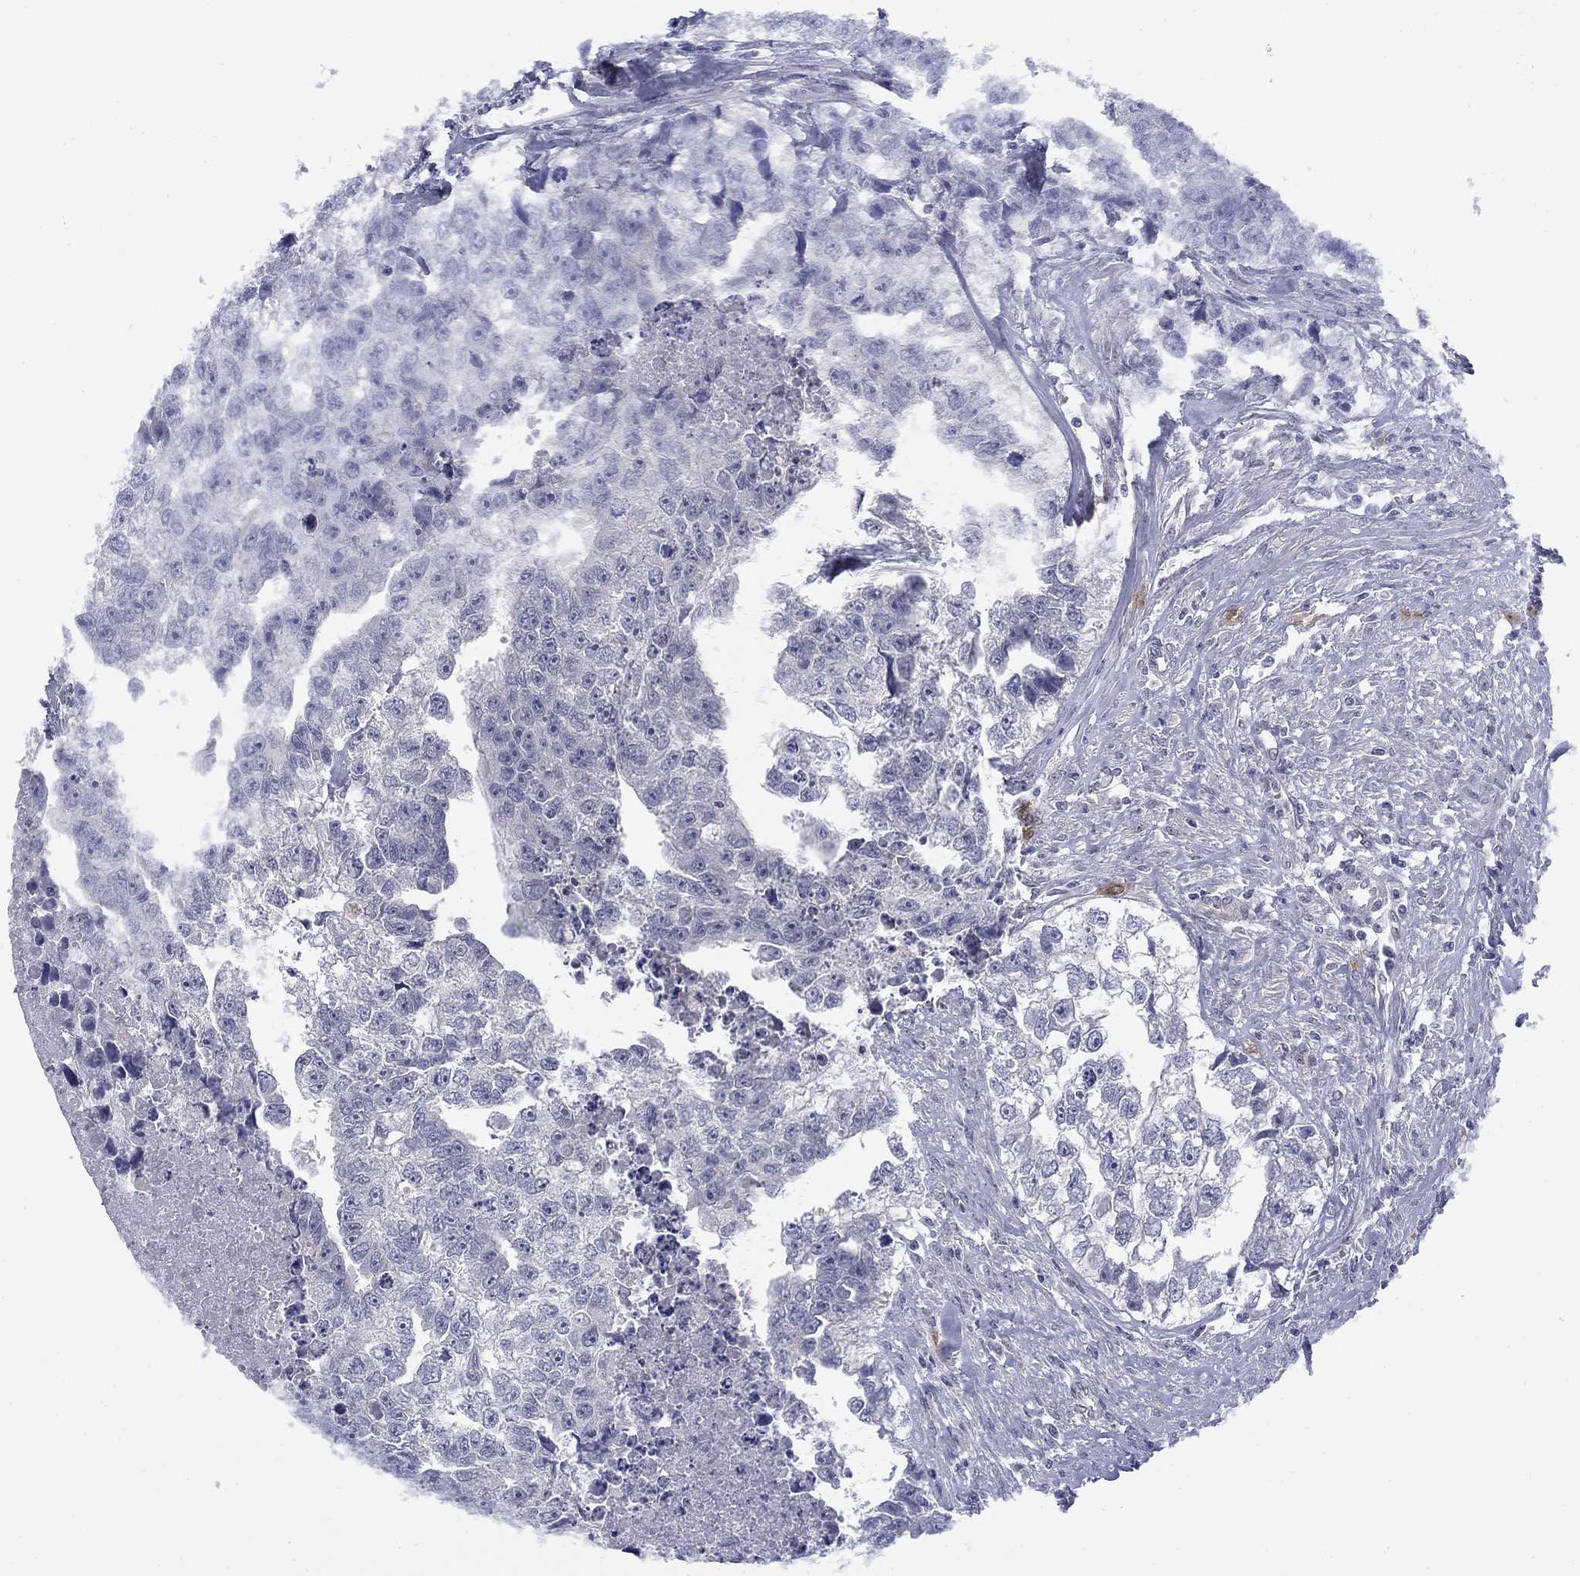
{"staining": {"intensity": "negative", "quantity": "none", "location": "none"}, "tissue": "testis cancer", "cell_type": "Tumor cells", "image_type": "cancer", "snomed": [{"axis": "morphology", "description": "Carcinoma, Embryonal, NOS"}, {"axis": "morphology", "description": "Teratoma, malignant, NOS"}, {"axis": "topography", "description": "Testis"}], "caption": "The photomicrograph reveals no significant positivity in tumor cells of teratoma (malignant) (testis).", "gene": "TIGD4", "patient": {"sex": "male", "age": 44}}